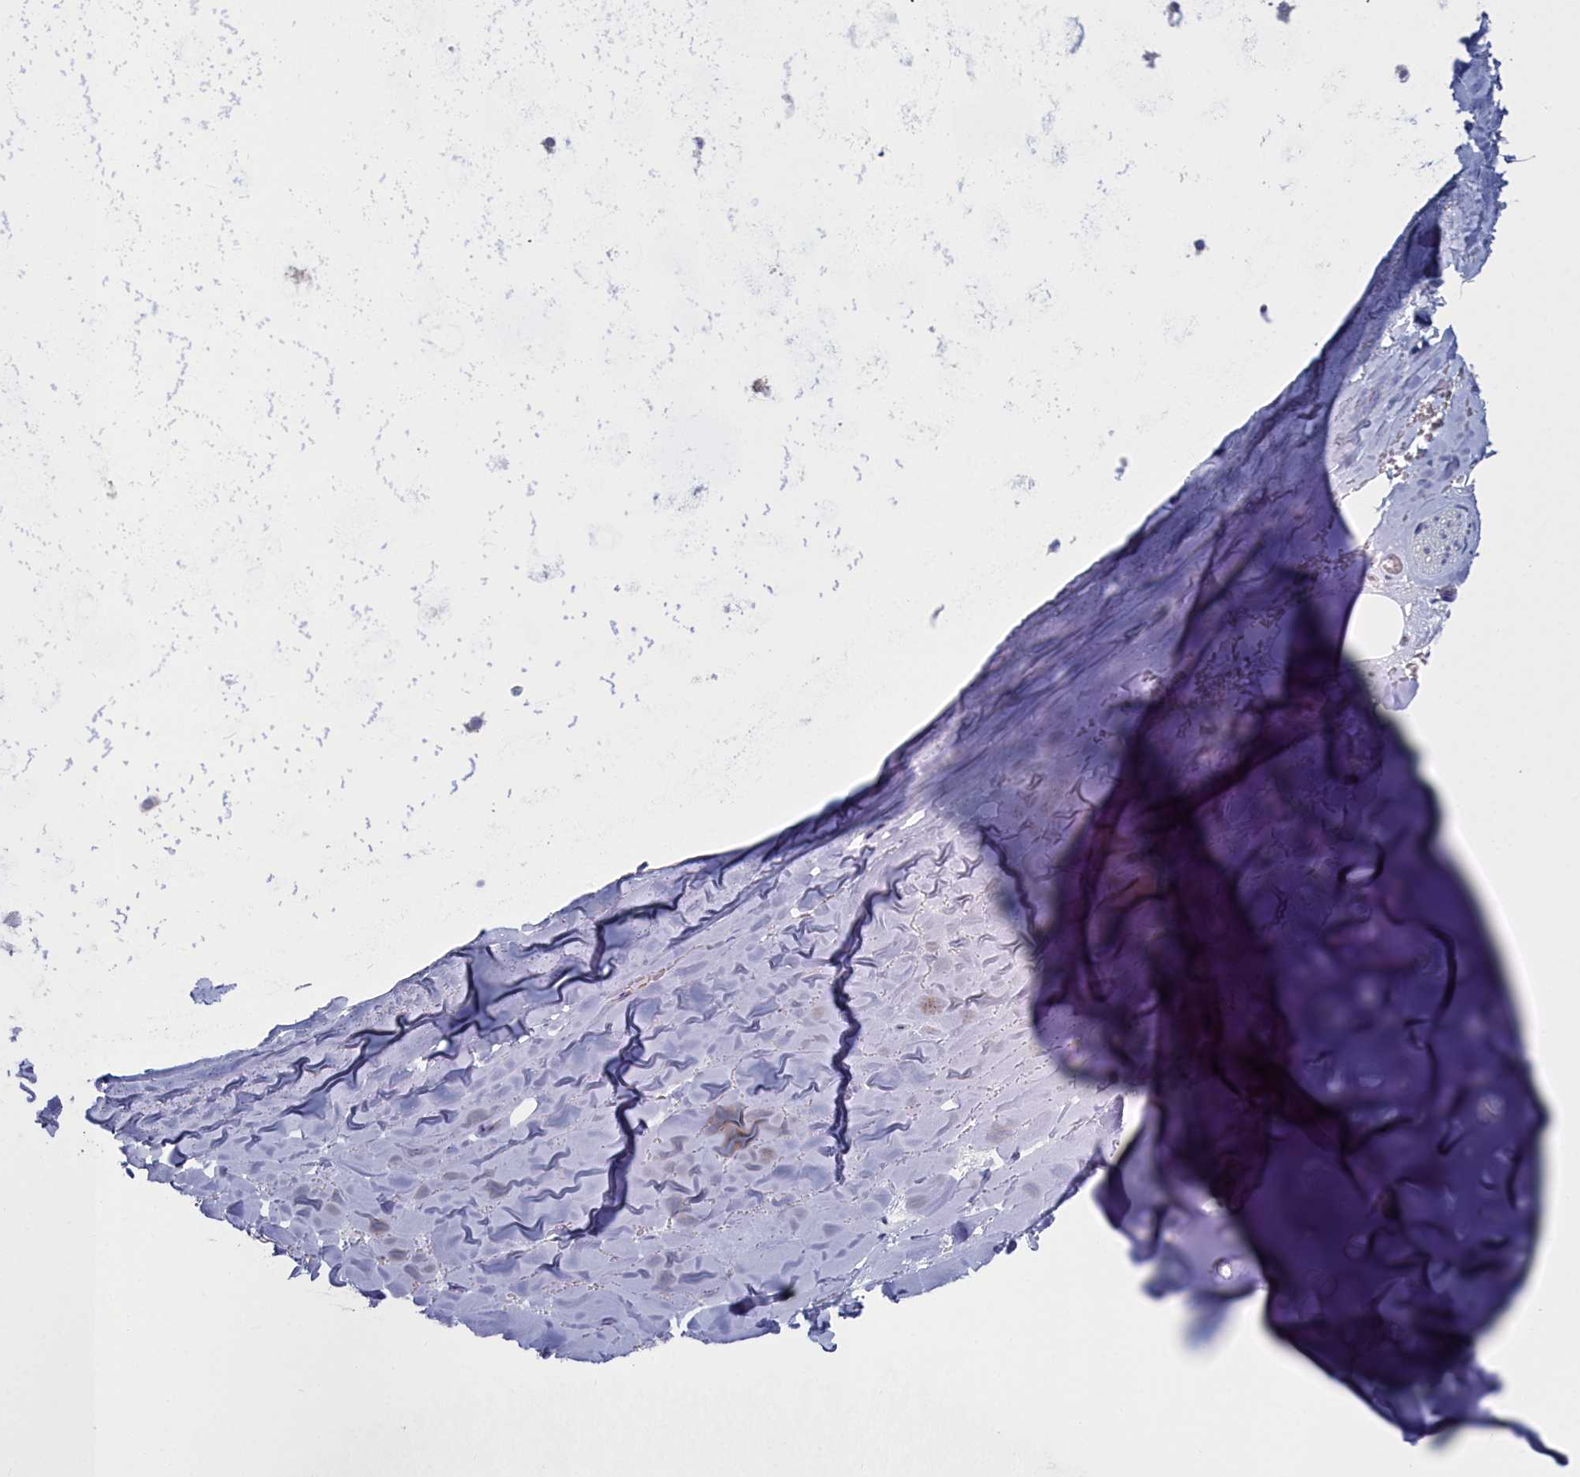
{"staining": {"intensity": "negative", "quantity": "none", "location": "none"}, "tissue": "adipose tissue", "cell_type": "Adipocytes", "image_type": "normal", "snomed": [{"axis": "morphology", "description": "Normal tissue, NOS"}, {"axis": "topography", "description": "Cartilage tissue"}], "caption": "Adipocytes show no significant staining in benign adipose tissue.", "gene": "CCDC149", "patient": {"sex": "male", "age": 66}}